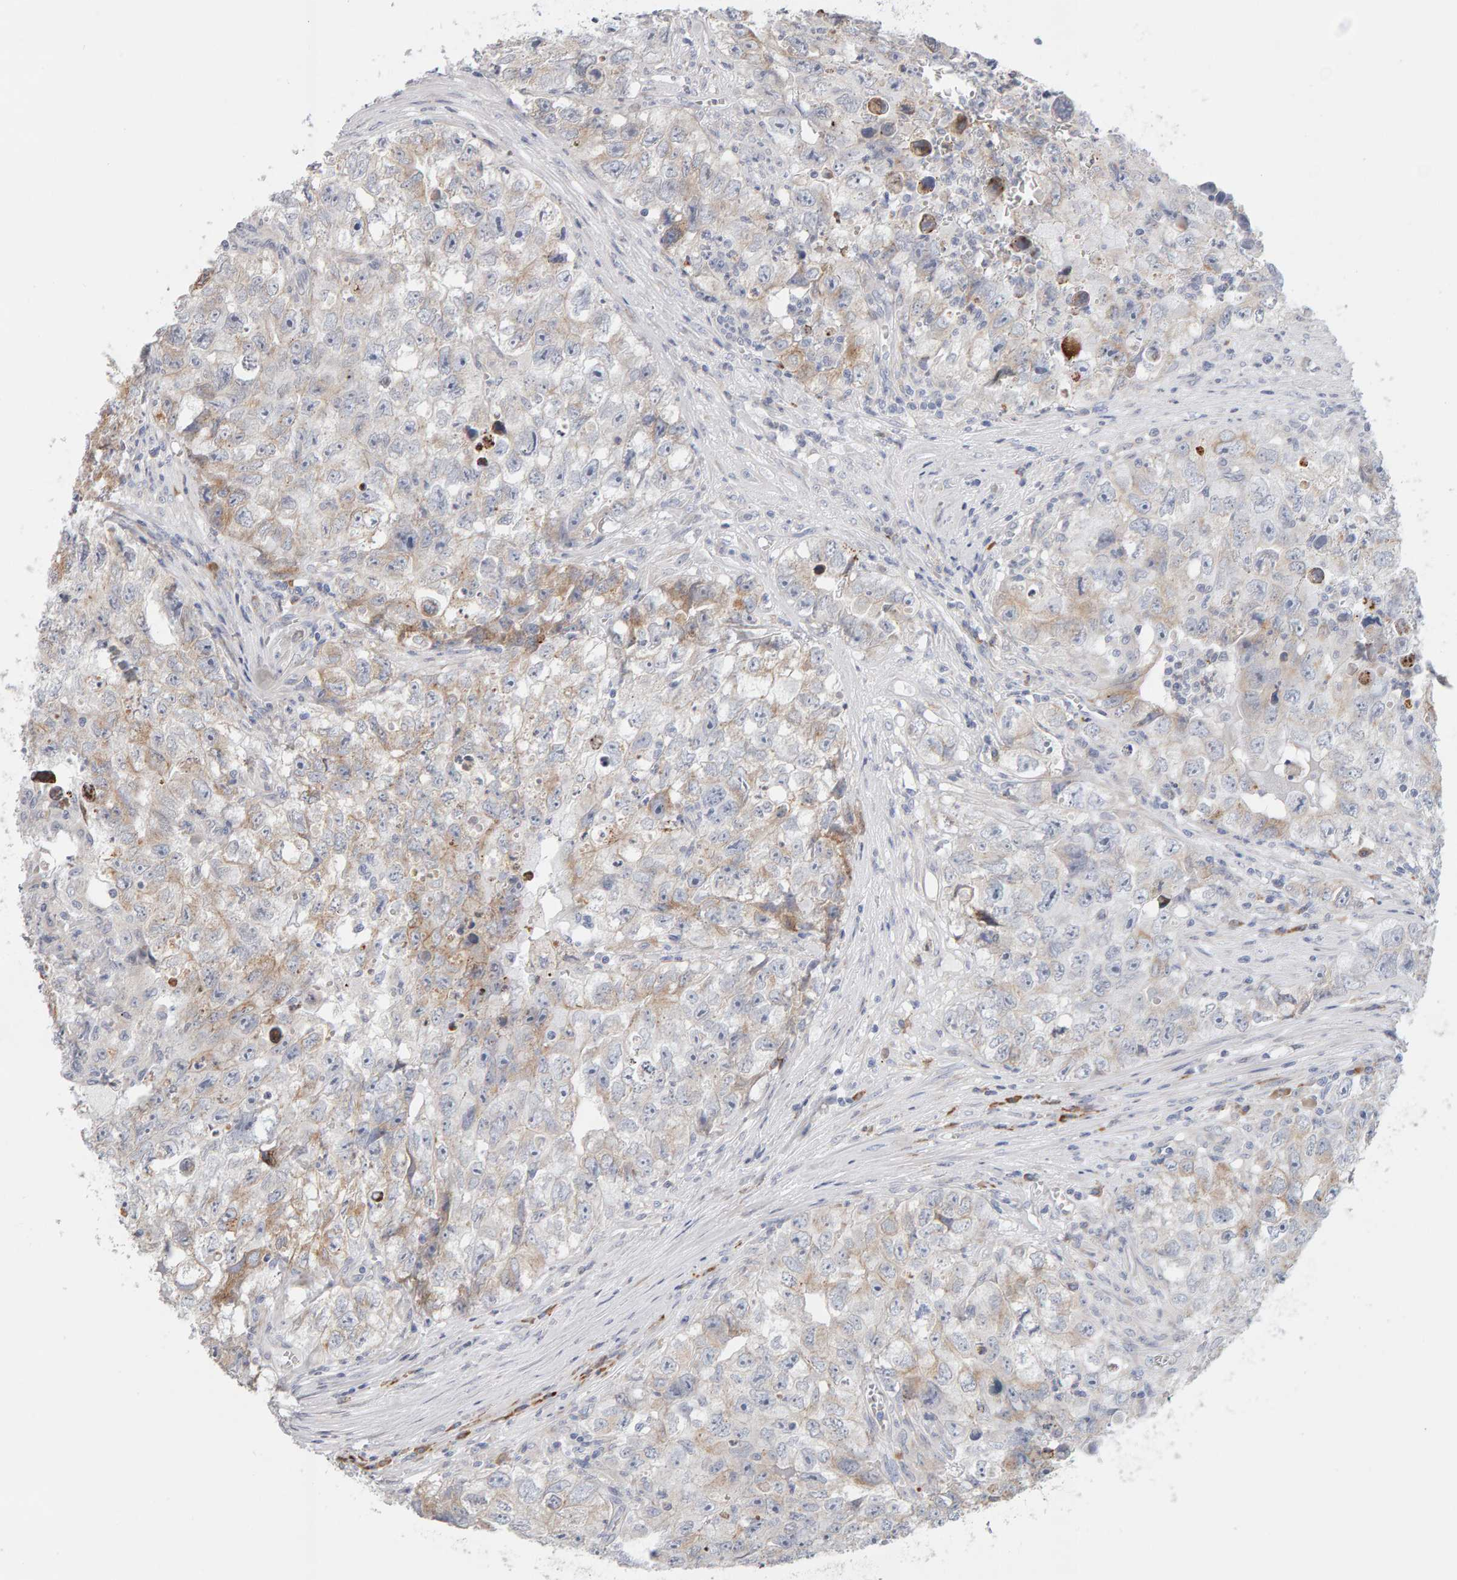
{"staining": {"intensity": "weak", "quantity": "25%-75%", "location": "cytoplasmic/membranous"}, "tissue": "testis cancer", "cell_type": "Tumor cells", "image_type": "cancer", "snomed": [{"axis": "morphology", "description": "Seminoma, NOS"}, {"axis": "morphology", "description": "Carcinoma, Embryonal, NOS"}, {"axis": "topography", "description": "Testis"}], "caption": "Tumor cells demonstrate weak cytoplasmic/membranous staining in about 25%-75% of cells in testis cancer (embryonal carcinoma).", "gene": "ENGASE", "patient": {"sex": "male", "age": 43}}